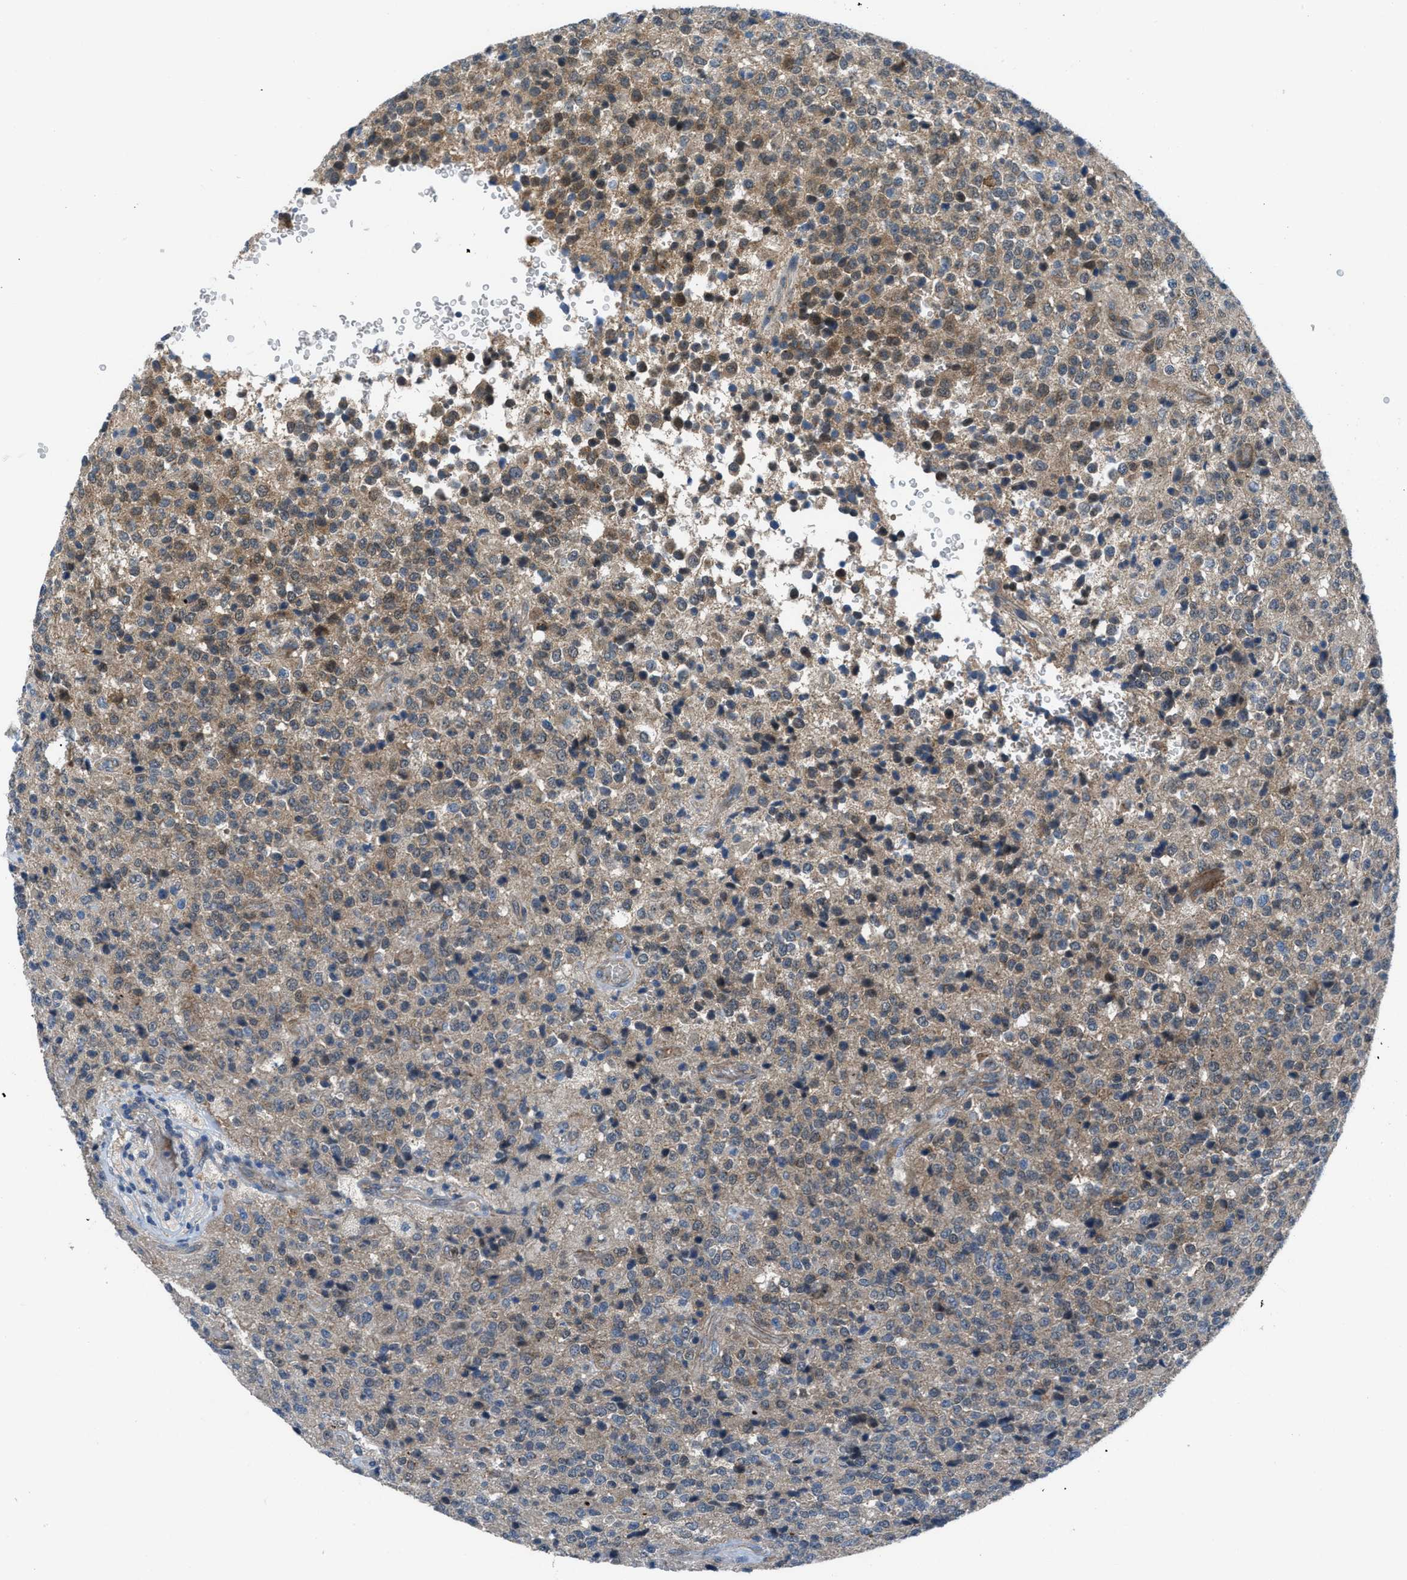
{"staining": {"intensity": "moderate", "quantity": "25%-75%", "location": "cytoplasmic/membranous,nuclear"}, "tissue": "glioma", "cell_type": "Tumor cells", "image_type": "cancer", "snomed": [{"axis": "morphology", "description": "Glioma, malignant, High grade"}, {"axis": "topography", "description": "pancreas cauda"}], "caption": "Human malignant high-grade glioma stained for a protein (brown) exhibits moderate cytoplasmic/membranous and nuclear positive staining in about 25%-75% of tumor cells.", "gene": "PRKN", "patient": {"sex": "male", "age": 60}}